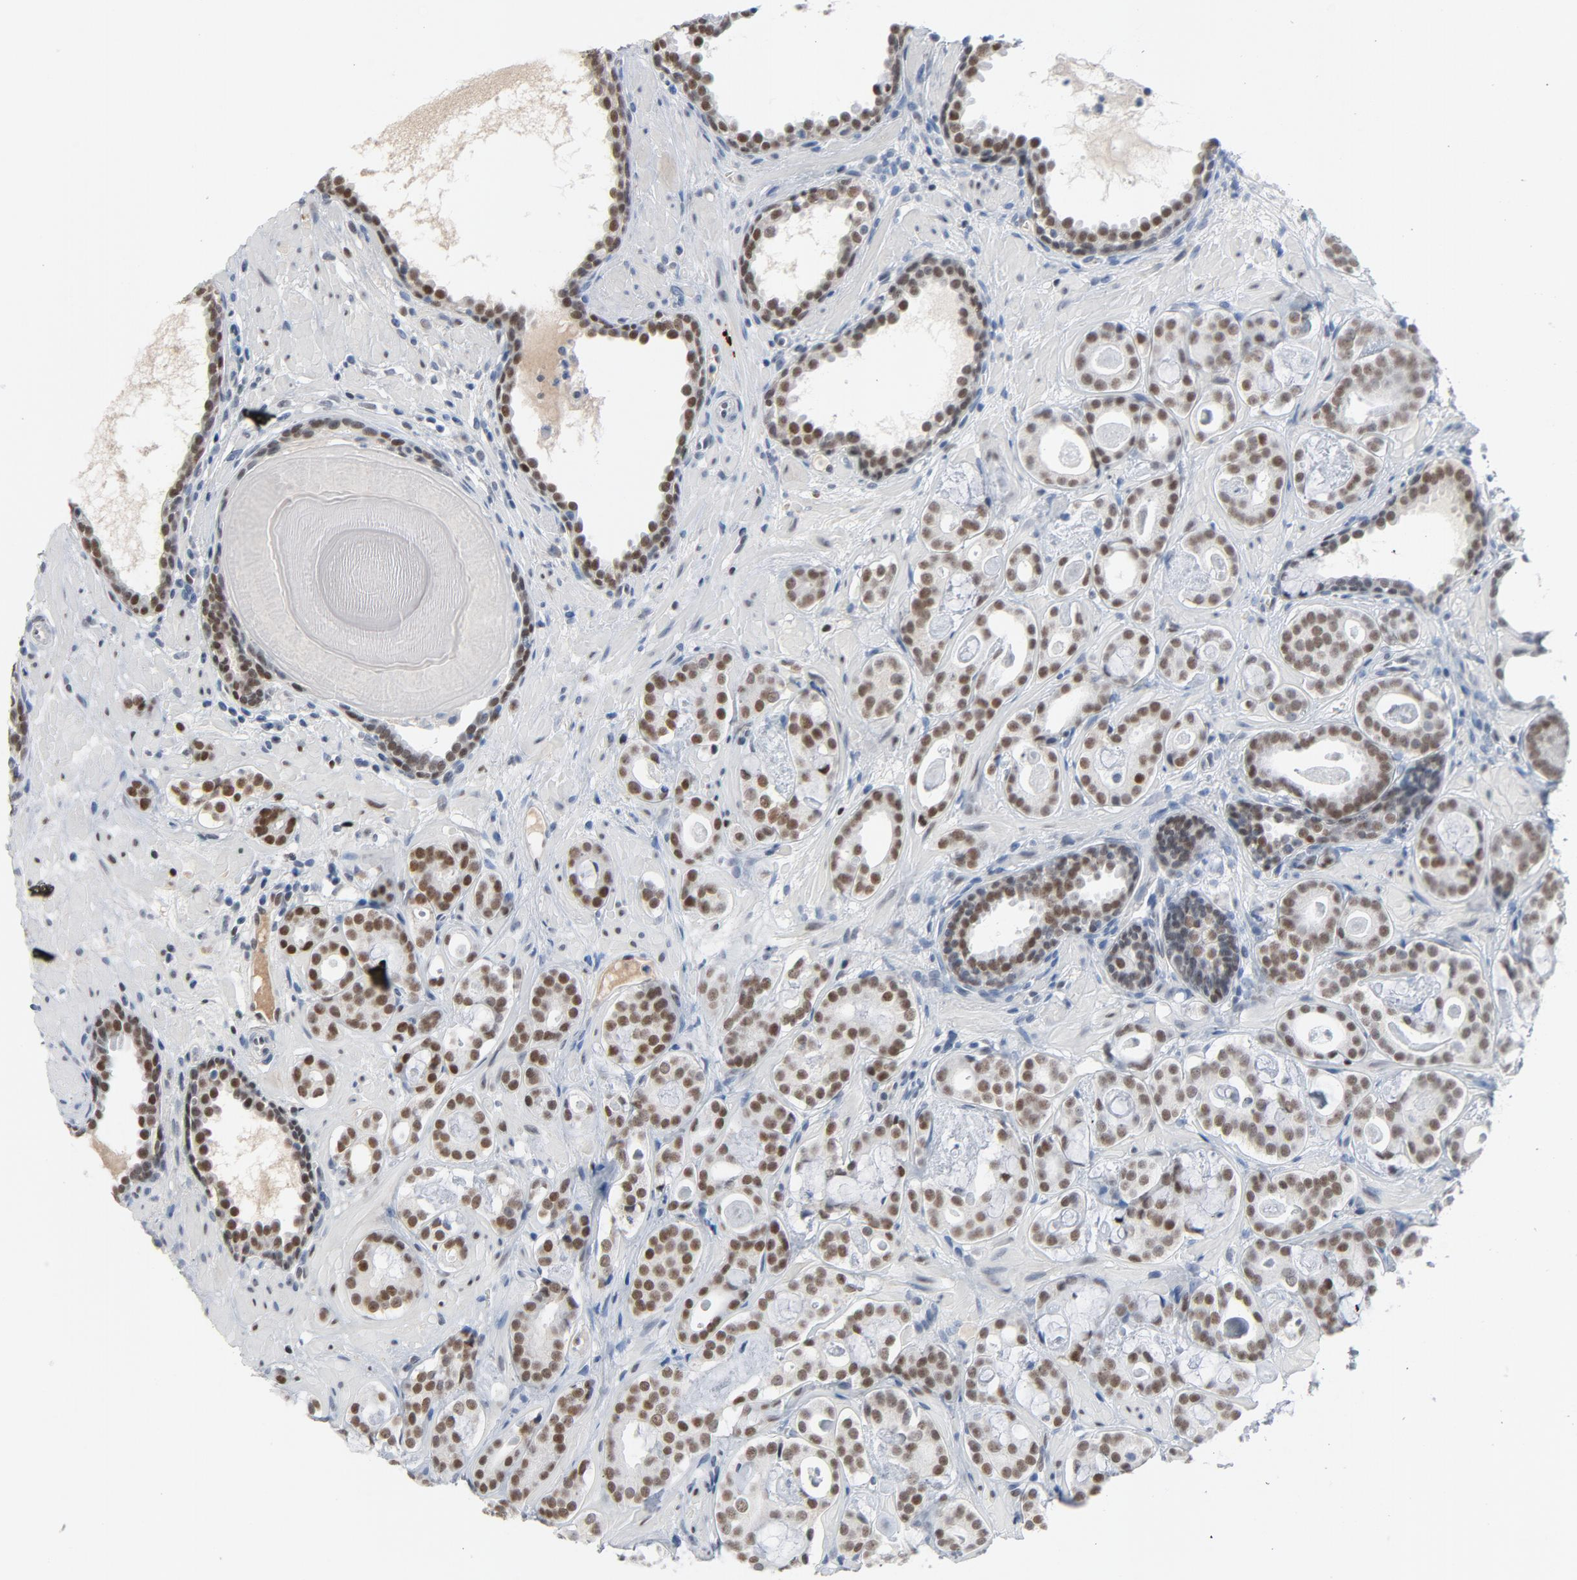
{"staining": {"intensity": "moderate", "quantity": ">75%", "location": "nuclear"}, "tissue": "prostate cancer", "cell_type": "Tumor cells", "image_type": "cancer", "snomed": [{"axis": "morphology", "description": "Adenocarcinoma, Low grade"}, {"axis": "topography", "description": "Prostate"}], "caption": "A medium amount of moderate nuclear expression is appreciated in about >75% of tumor cells in prostate adenocarcinoma (low-grade) tissue. The protein of interest is stained brown, and the nuclei are stained in blue (DAB (3,3'-diaminobenzidine) IHC with brightfield microscopy, high magnification).", "gene": "FOXP1", "patient": {"sex": "male", "age": 57}}